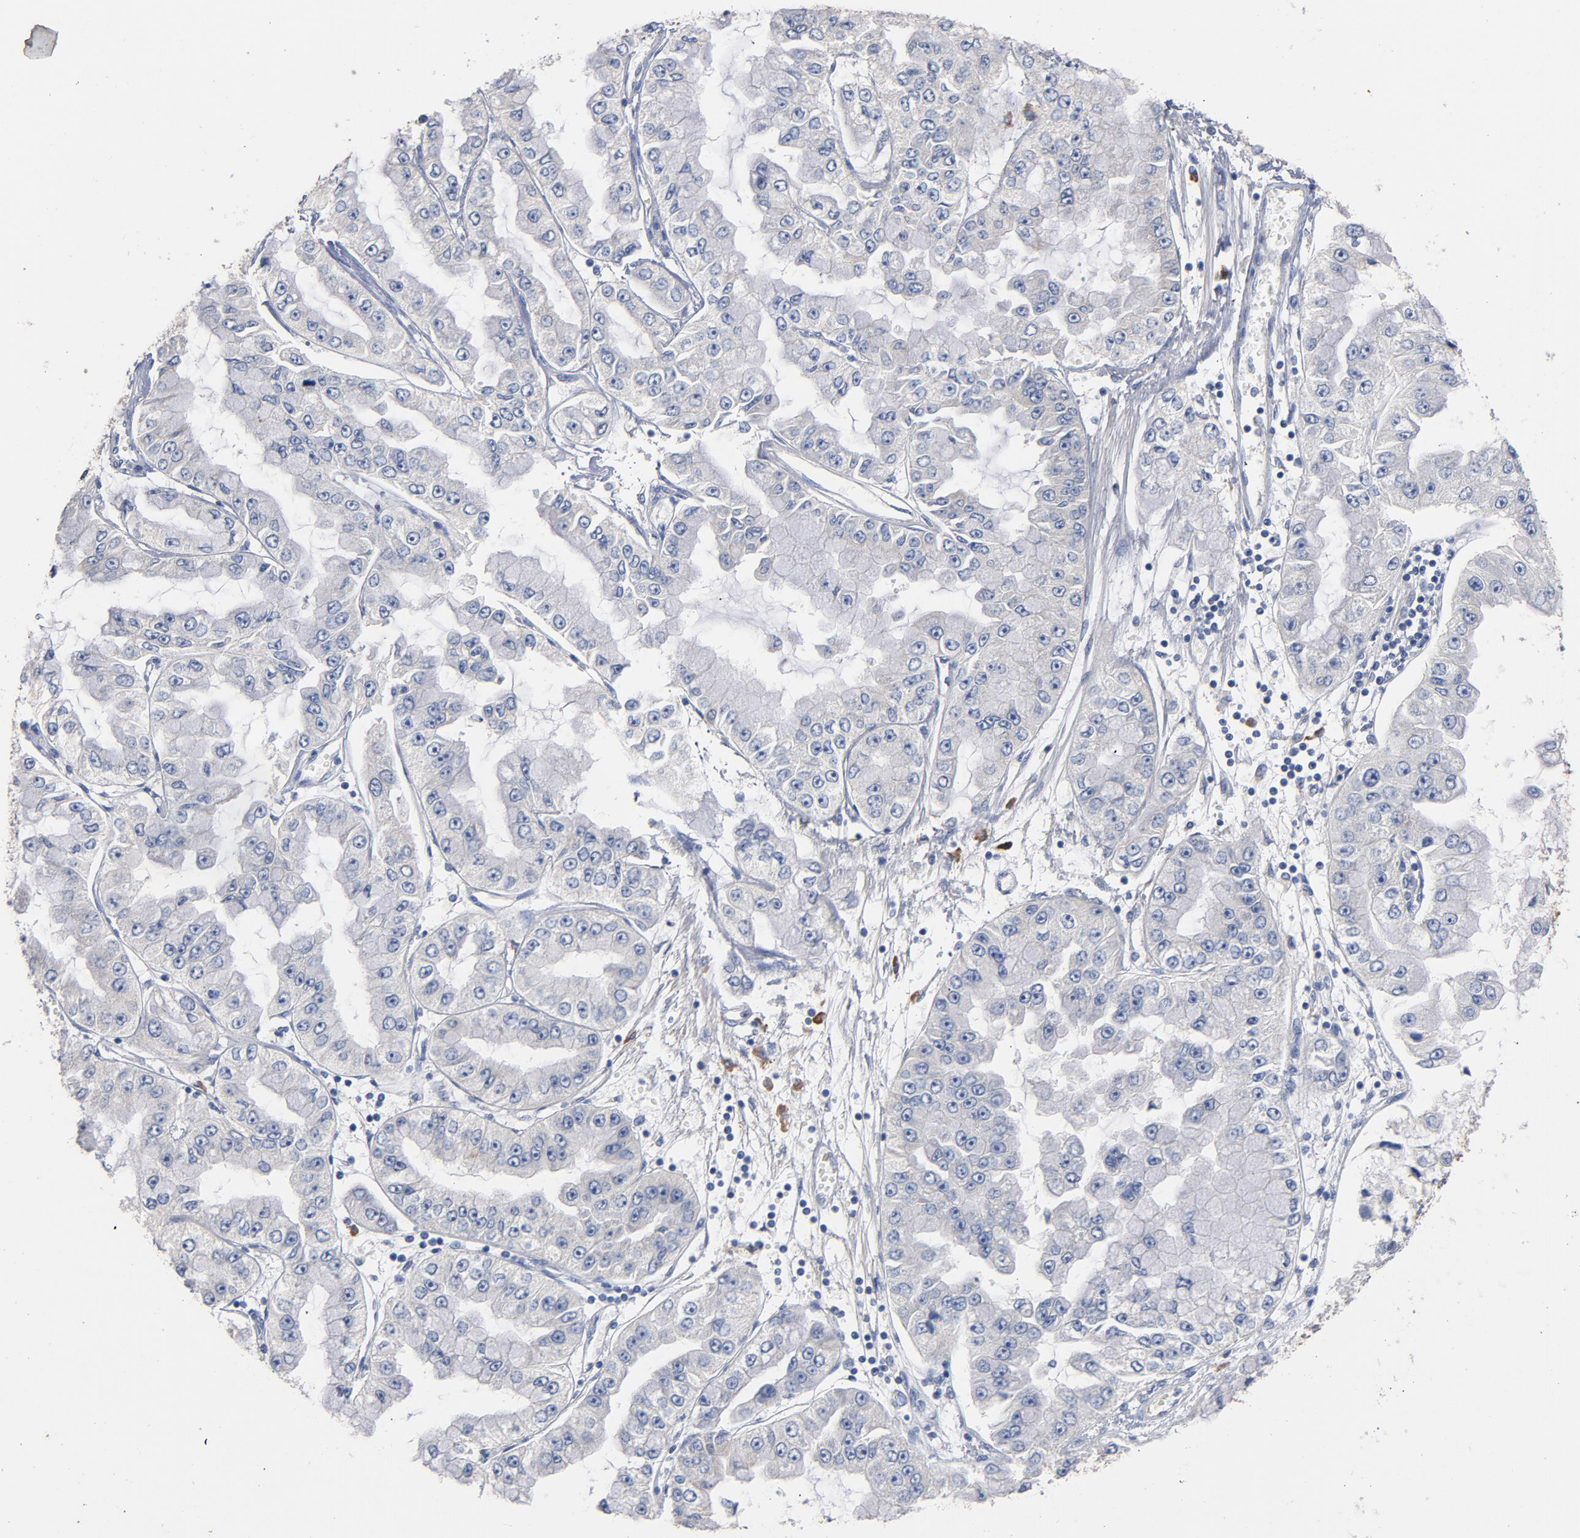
{"staining": {"intensity": "negative", "quantity": "none", "location": "none"}, "tissue": "liver cancer", "cell_type": "Tumor cells", "image_type": "cancer", "snomed": [{"axis": "morphology", "description": "Cholangiocarcinoma"}, {"axis": "topography", "description": "Liver"}], "caption": "An IHC histopathology image of liver cholangiocarcinoma is shown. There is no staining in tumor cells of liver cholangiocarcinoma.", "gene": "TLR4", "patient": {"sex": "female", "age": 79}}